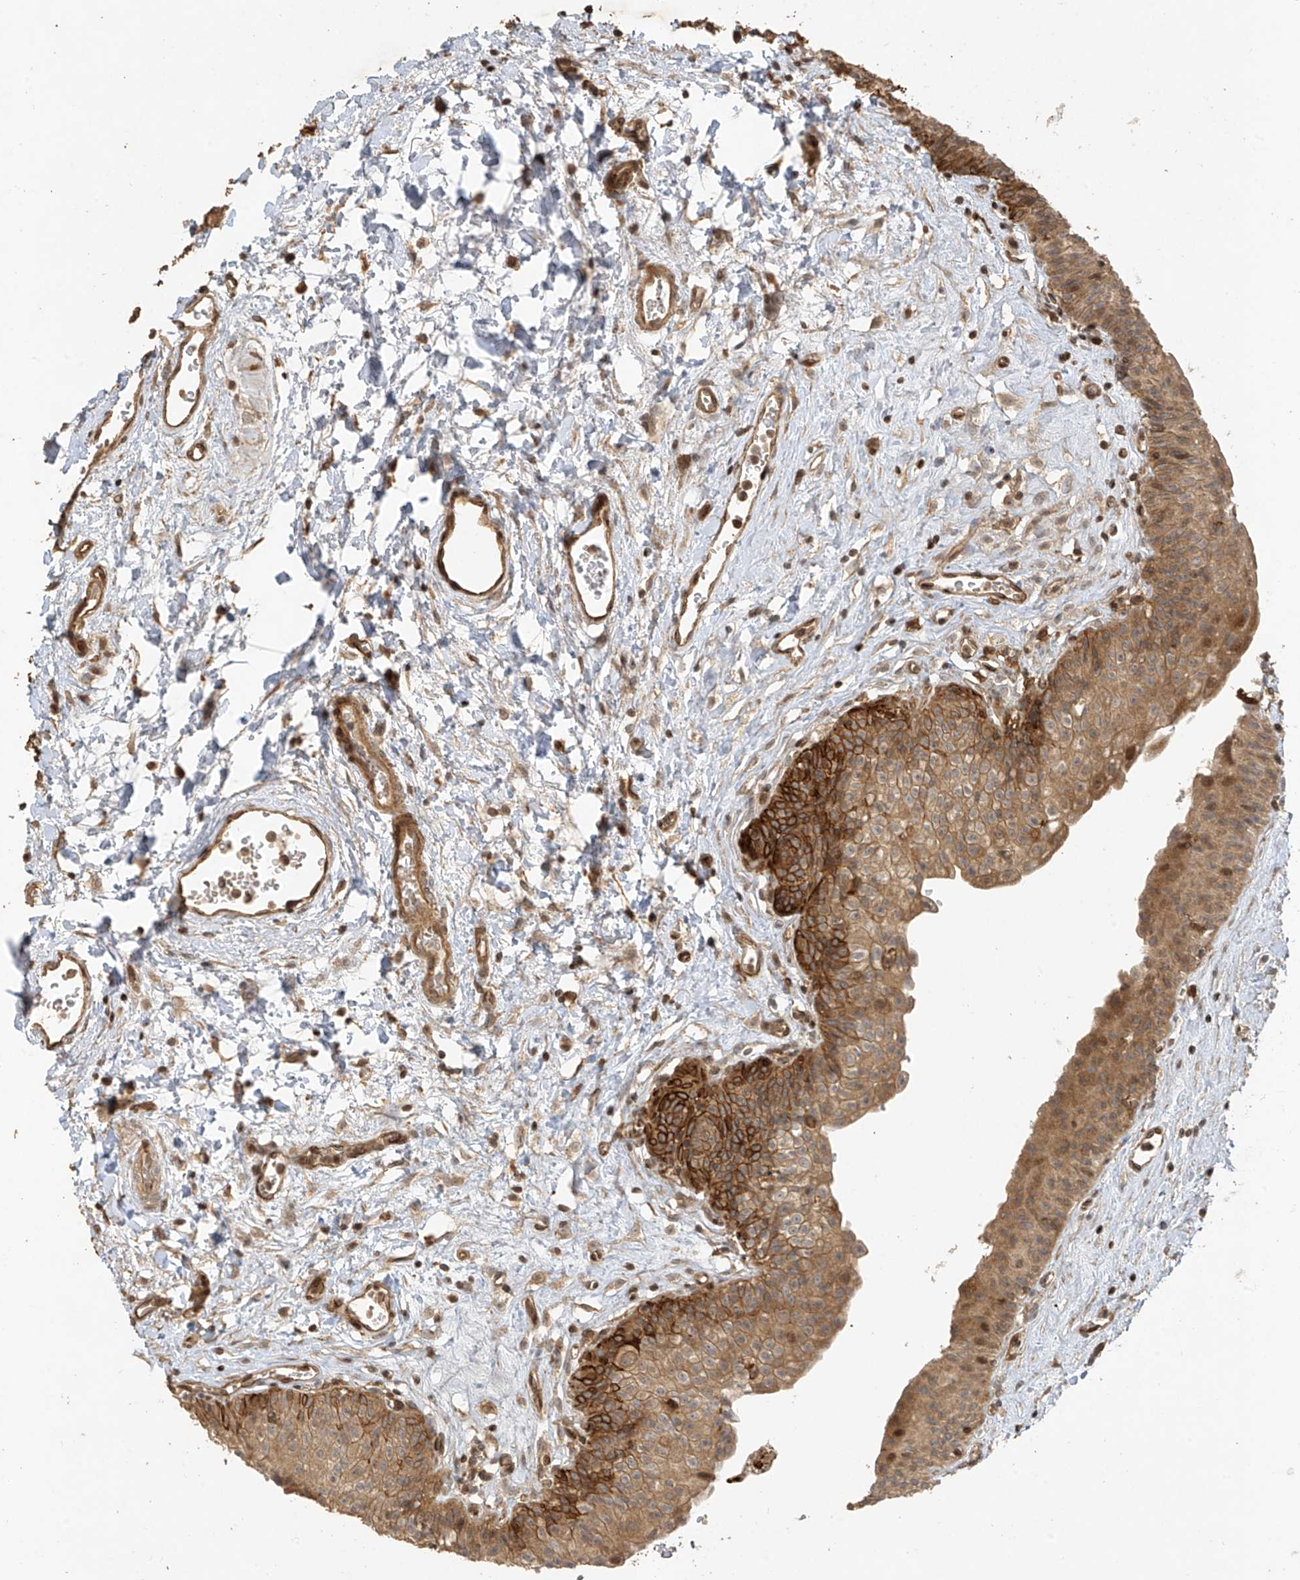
{"staining": {"intensity": "moderate", "quantity": ">75%", "location": "cytoplasmic/membranous"}, "tissue": "urinary bladder", "cell_type": "Urothelial cells", "image_type": "normal", "snomed": [{"axis": "morphology", "description": "Normal tissue, NOS"}, {"axis": "topography", "description": "Urinary bladder"}], "caption": "This is a photomicrograph of immunohistochemistry staining of unremarkable urinary bladder, which shows moderate staining in the cytoplasmic/membranous of urothelial cells.", "gene": "ZNF653", "patient": {"sex": "male", "age": 51}}